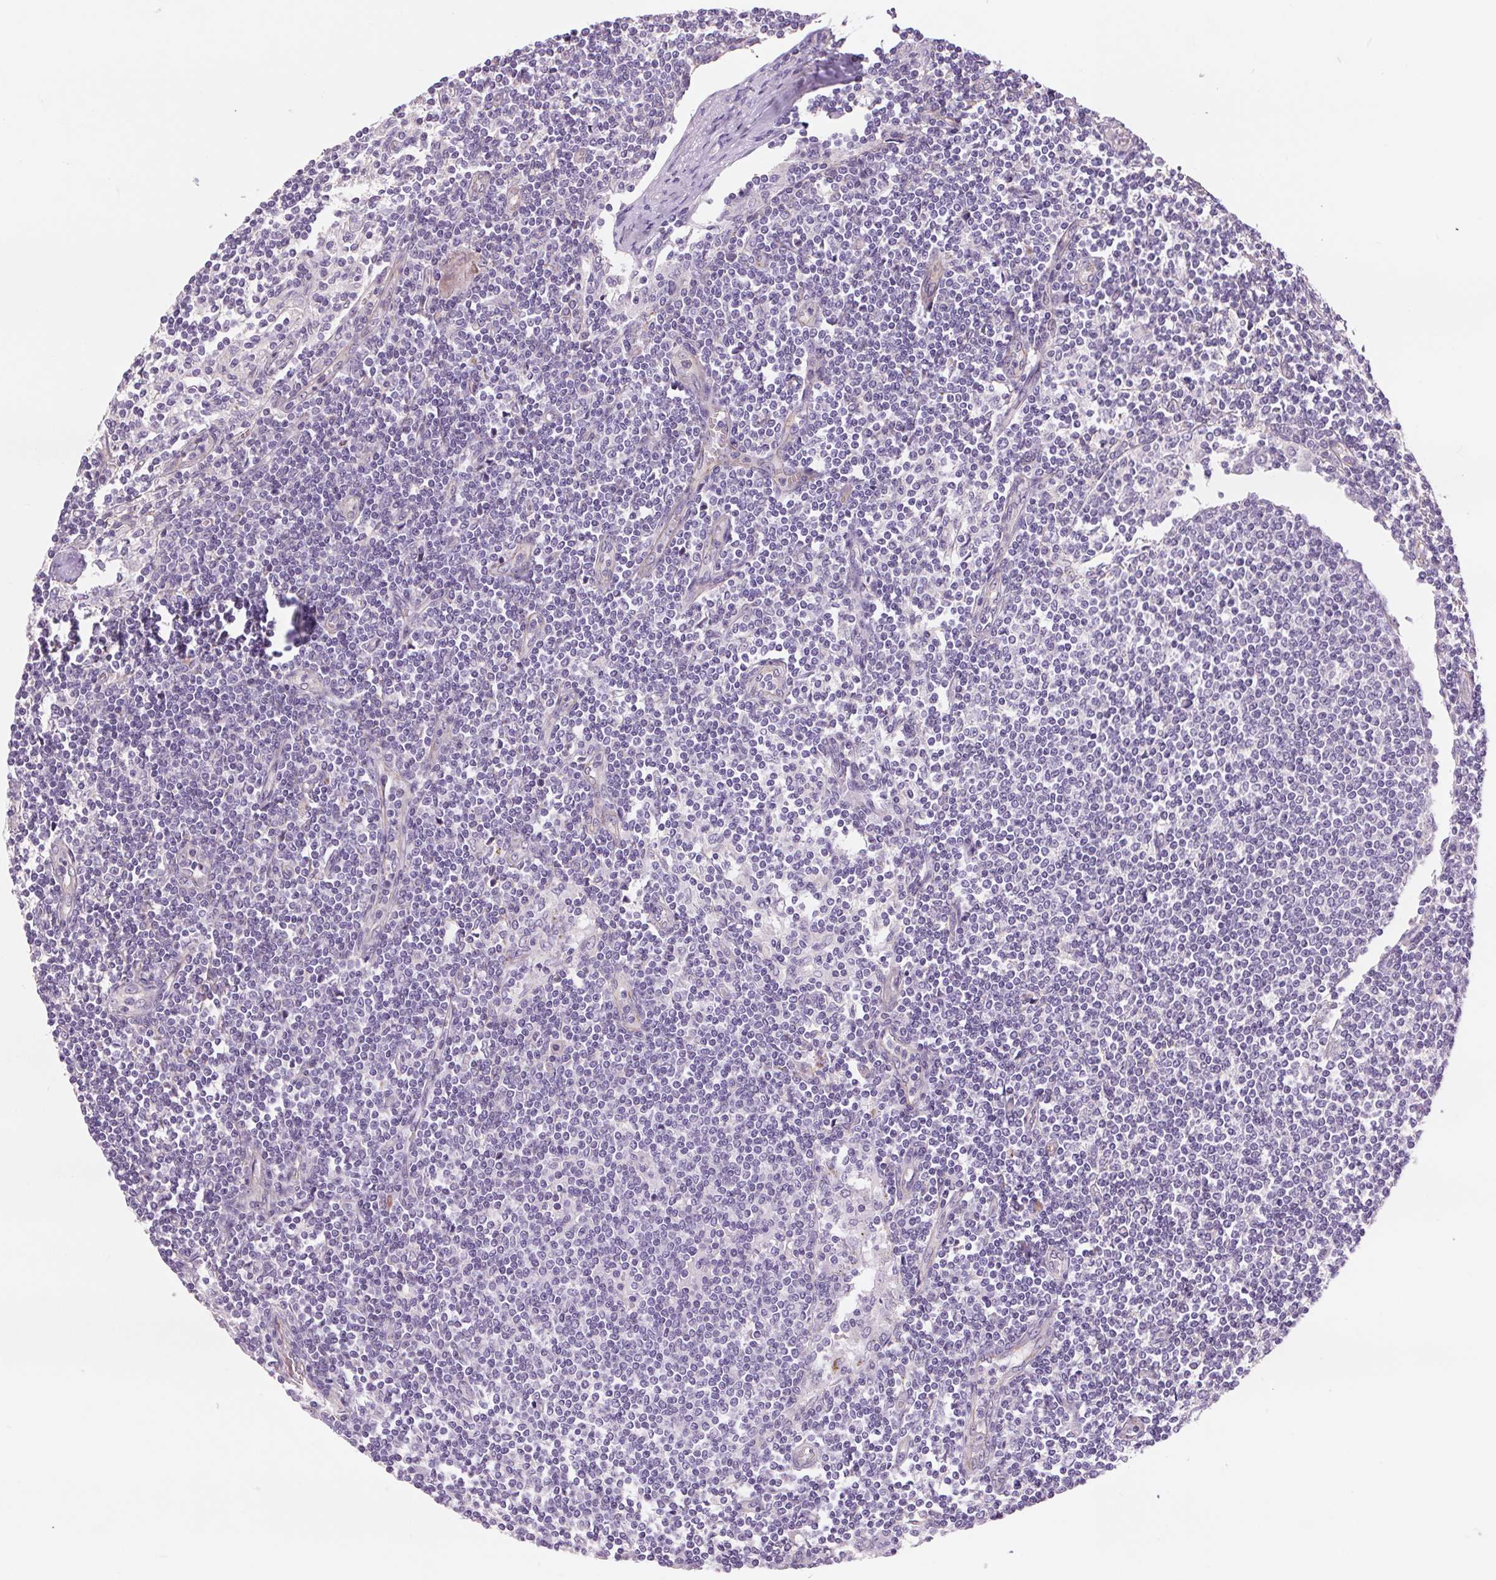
{"staining": {"intensity": "negative", "quantity": "none", "location": "none"}, "tissue": "lymph node", "cell_type": "Germinal center cells", "image_type": "normal", "snomed": [{"axis": "morphology", "description": "Normal tissue, NOS"}, {"axis": "topography", "description": "Lymph node"}], "caption": "Protein analysis of benign lymph node shows no significant staining in germinal center cells. (DAB immunohistochemistry, high magnification).", "gene": "DIXDC1", "patient": {"sex": "female", "age": 69}}